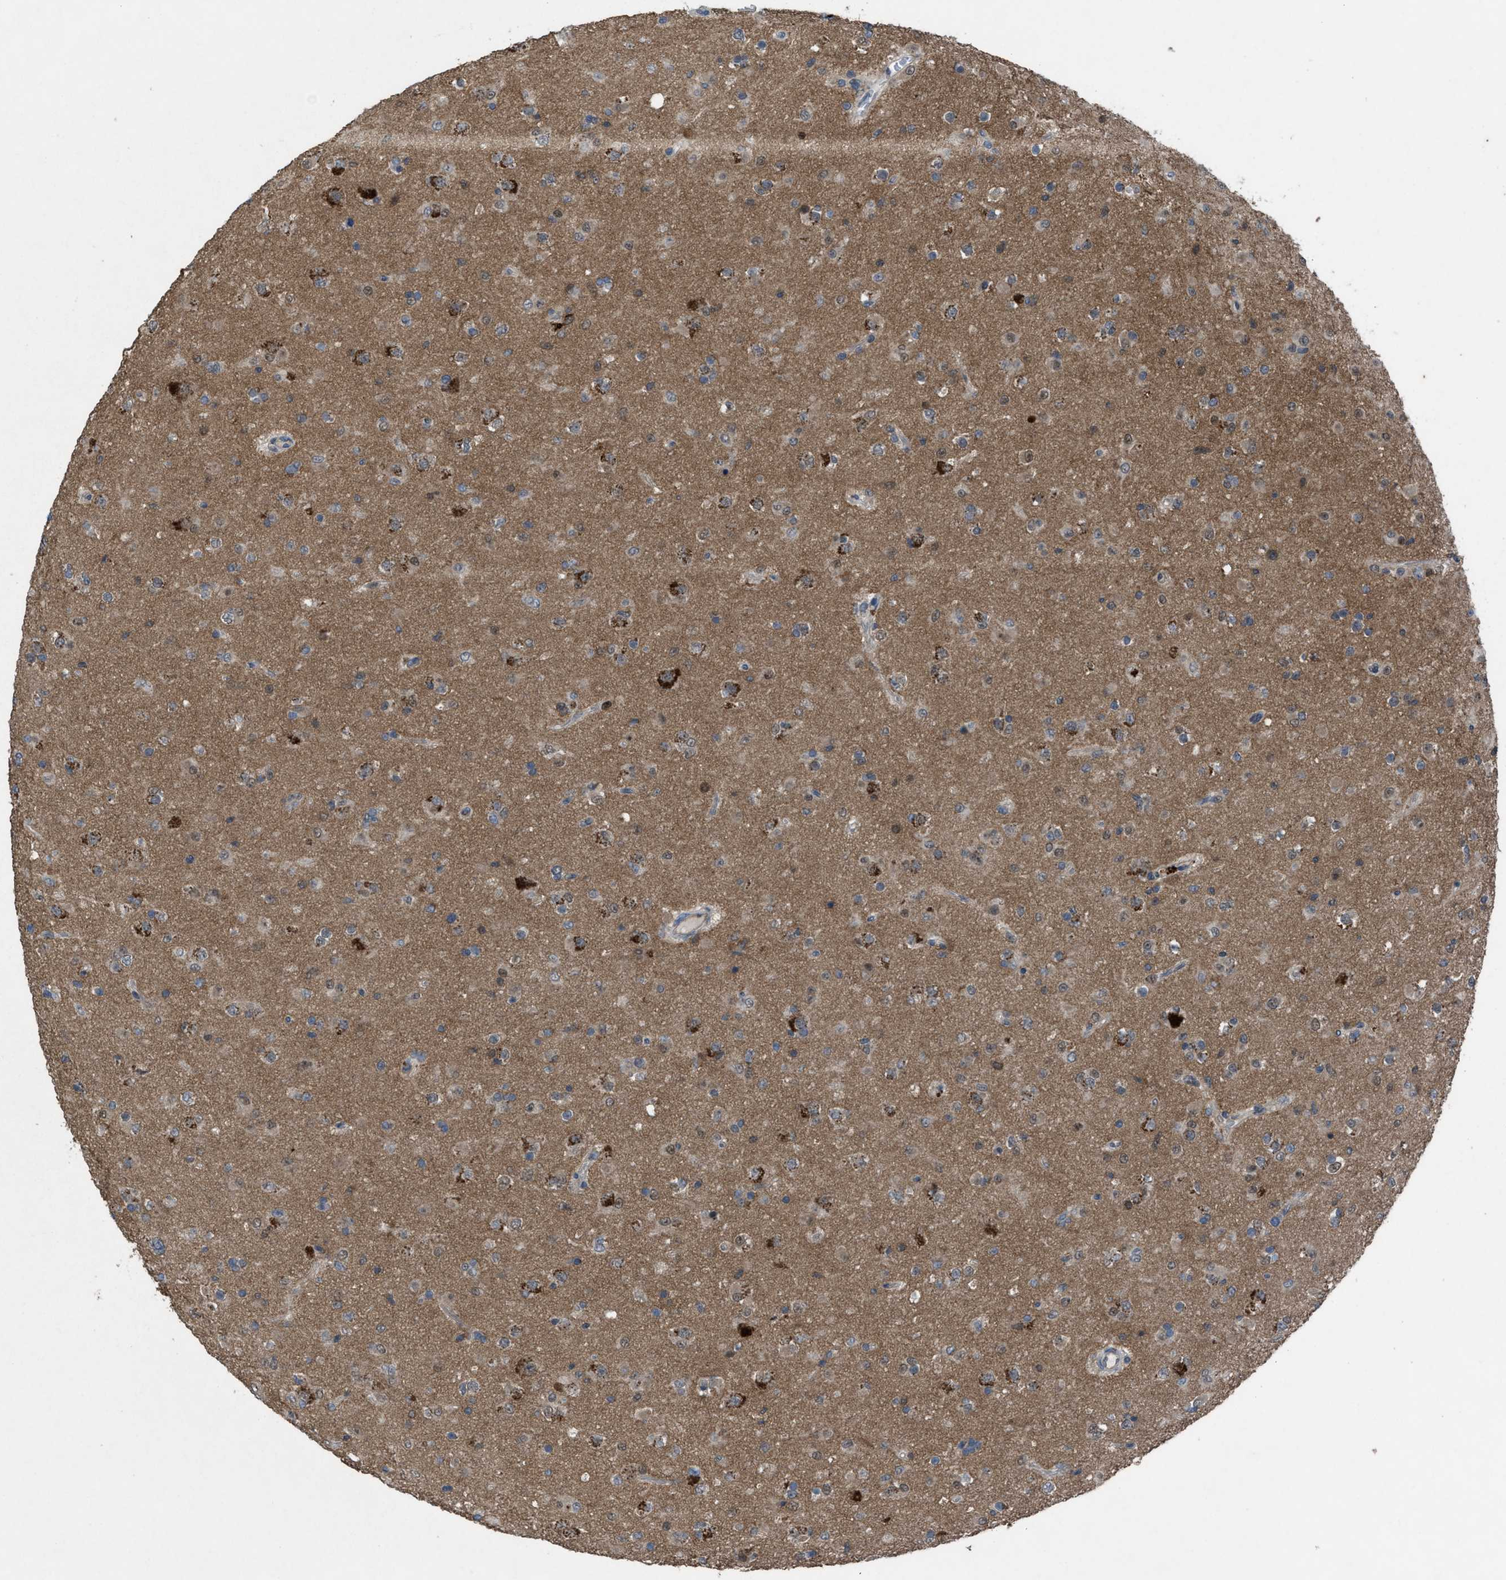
{"staining": {"intensity": "weak", "quantity": "<25%", "location": "cytoplasmic/membranous,nuclear"}, "tissue": "glioma", "cell_type": "Tumor cells", "image_type": "cancer", "snomed": [{"axis": "morphology", "description": "Glioma, malignant, Low grade"}, {"axis": "topography", "description": "Brain"}], "caption": "The immunohistochemistry (IHC) image has no significant staining in tumor cells of malignant low-grade glioma tissue. Nuclei are stained in blue.", "gene": "PLAA", "patient": {"sex": "male", "age": 65}}